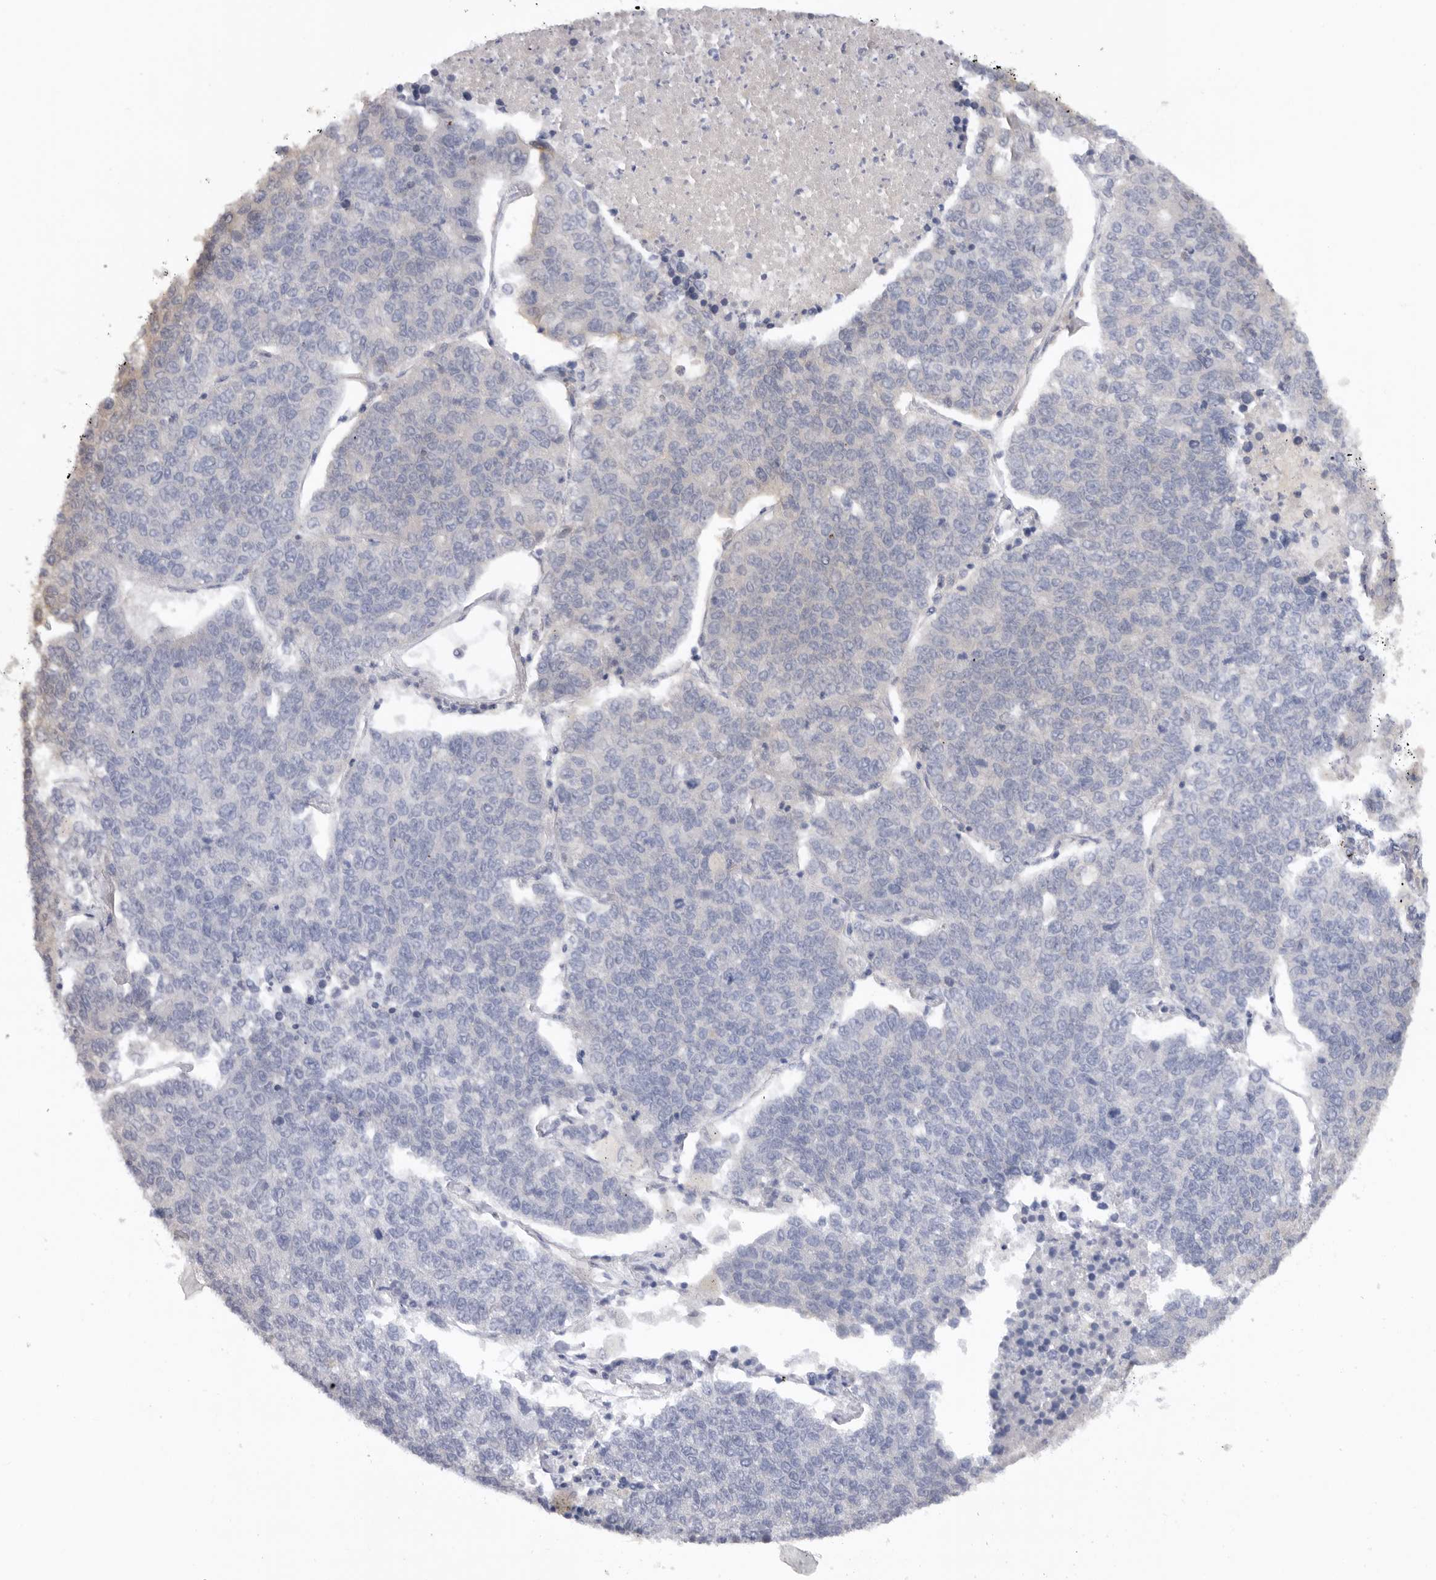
{"staining": {"intensity": "negative", "quantity": "none", "location": "none"}, "tissue": "lung cancer", "cell_type": "Tumor cells", "image_type": "cancer", "snomed": [{"axis": "morphology", "description": "Adenocarcinoma, NOS"}, {"axis": "topography", "description": "Lung"}], "caption": "There is no significant positivity in tumor cells of adenocarcinoma (lung).", "gene": "MTFR1L", "patient": {"sex": "male", "age": 49}}